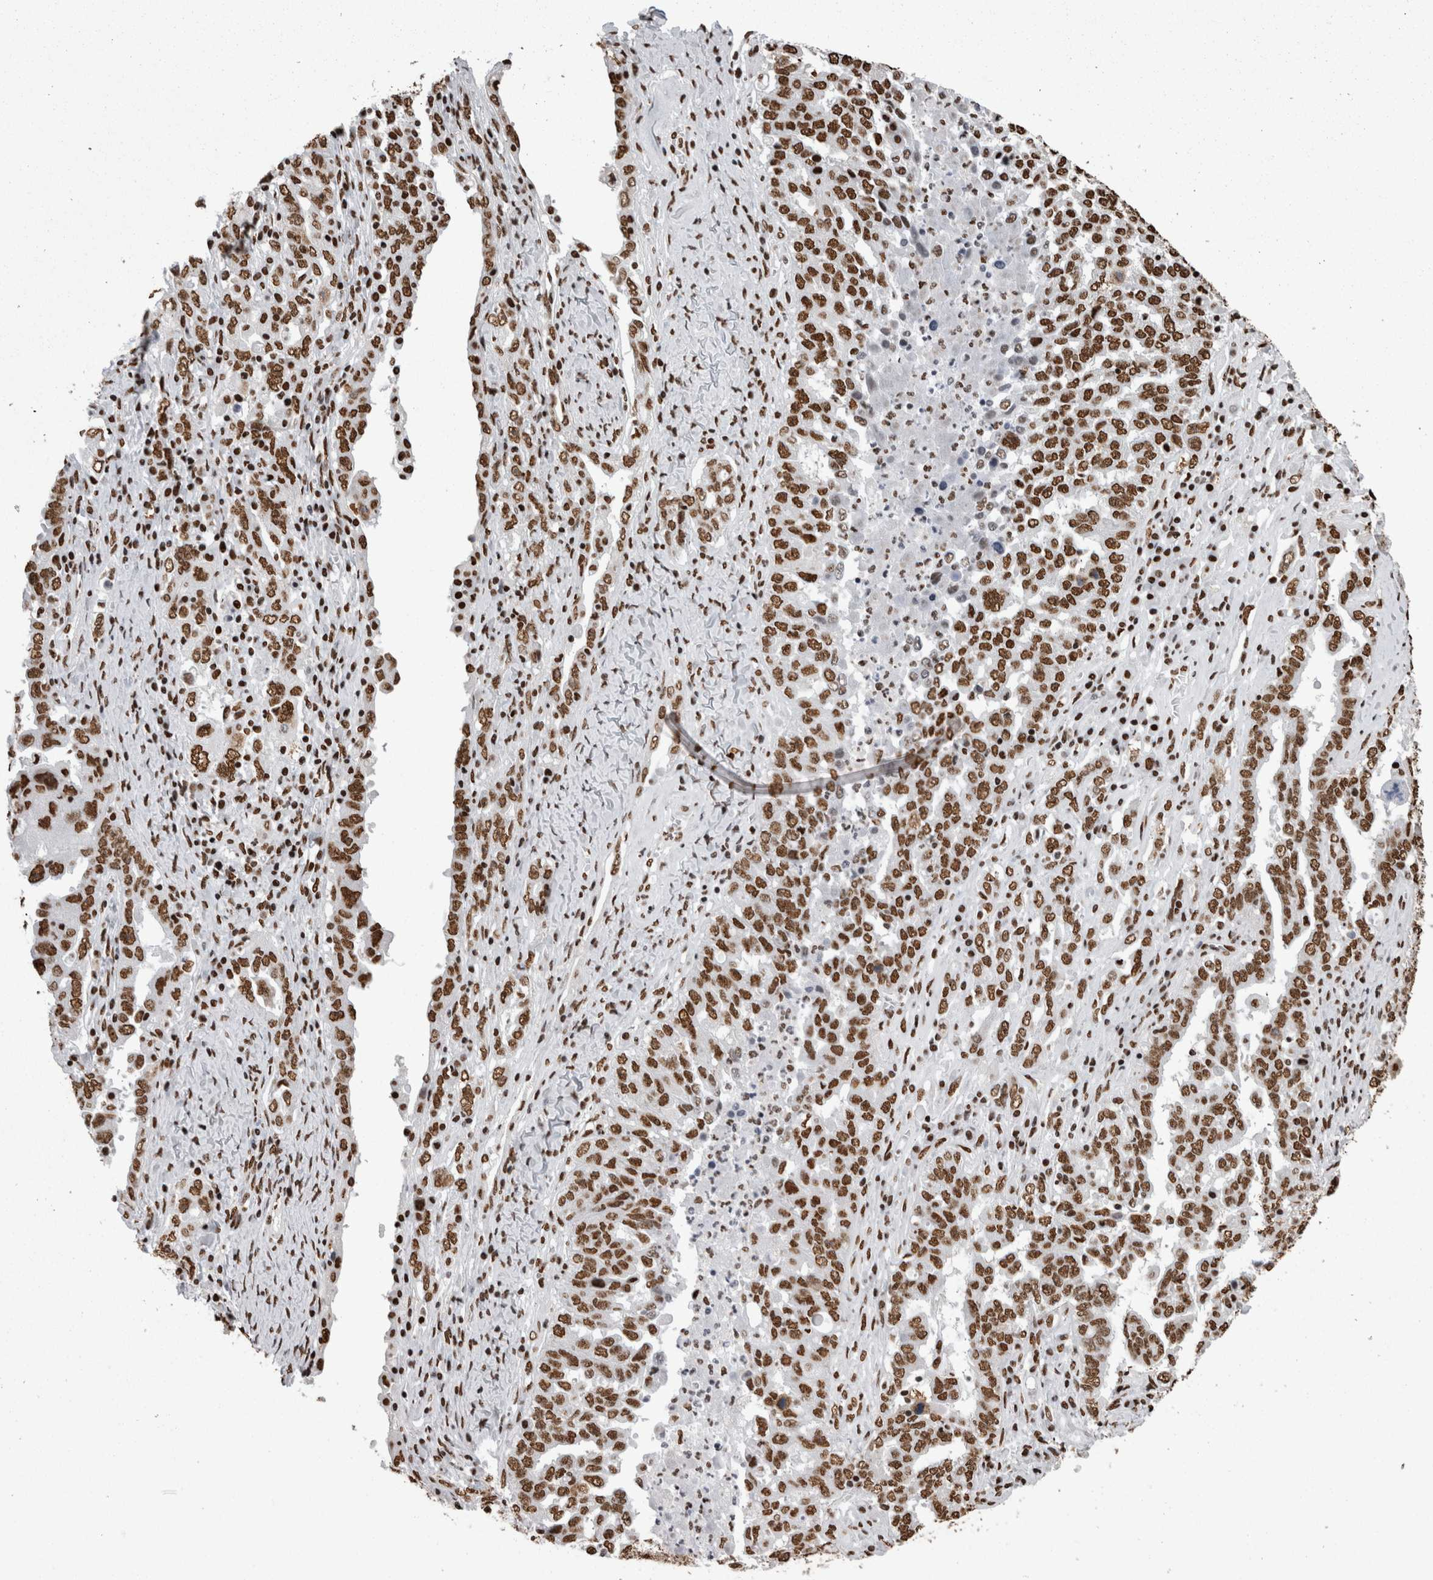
{"staining": {"intensity": "strong", "quantity": ">75%", "location": "nuclear"}, "tissue": "ovarian cancer", "cell_type": "Tumor cells", "image_type": "cancer", "snomed": [{"axis": "morphology", "description": "Carcinoma, endometroid"}, {"axis": "topography", "description": "Ovary"}], "caption": "Human ovarian endometroid carcinoma stained for a protein (brown) reveals strong nuclear positive expression in approximately >75% of tumor cells.", "gene": "HNRNPM", "patient": {"sex": "female", "age": 62}}